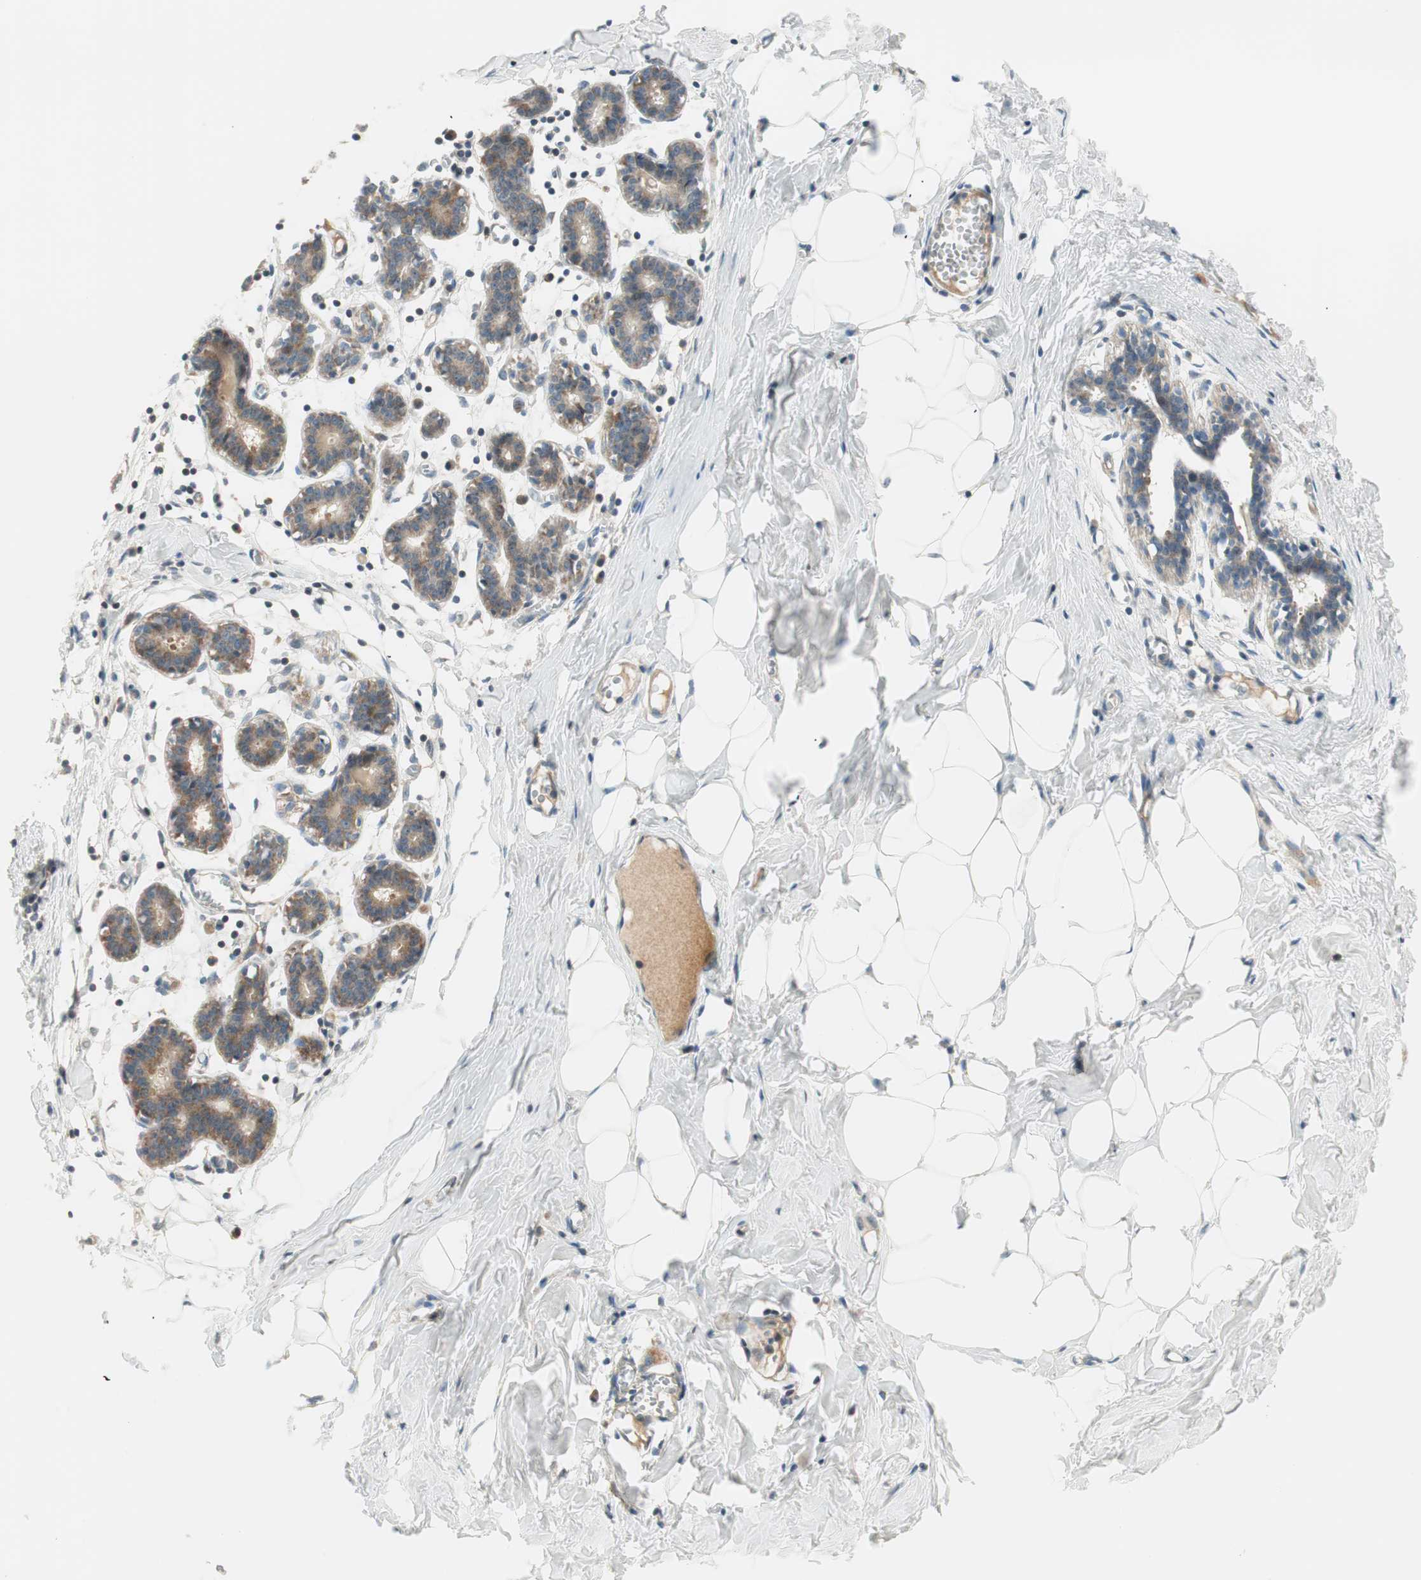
{"staining": {"intensity": "weak", "quantity": ">75%", "location": "cytoplasmic/membranous"}, "tissue": "breast", "cell_type": "Adipocytes", "image_type": "normal", "snomed": [{"axis": "morphology", "description": "Normal tissue, NOS"}, {"axis": "topography", "description": "Breast"}], "caption": "Protein staining by immunohistochemistry (IHC) reveals weak cytoplasmic/membranous staining in approximately >75% of adipocytes in unremarkable breast.", "gene": "ABI1", "patient": {"sex": "female", "age": 27}}